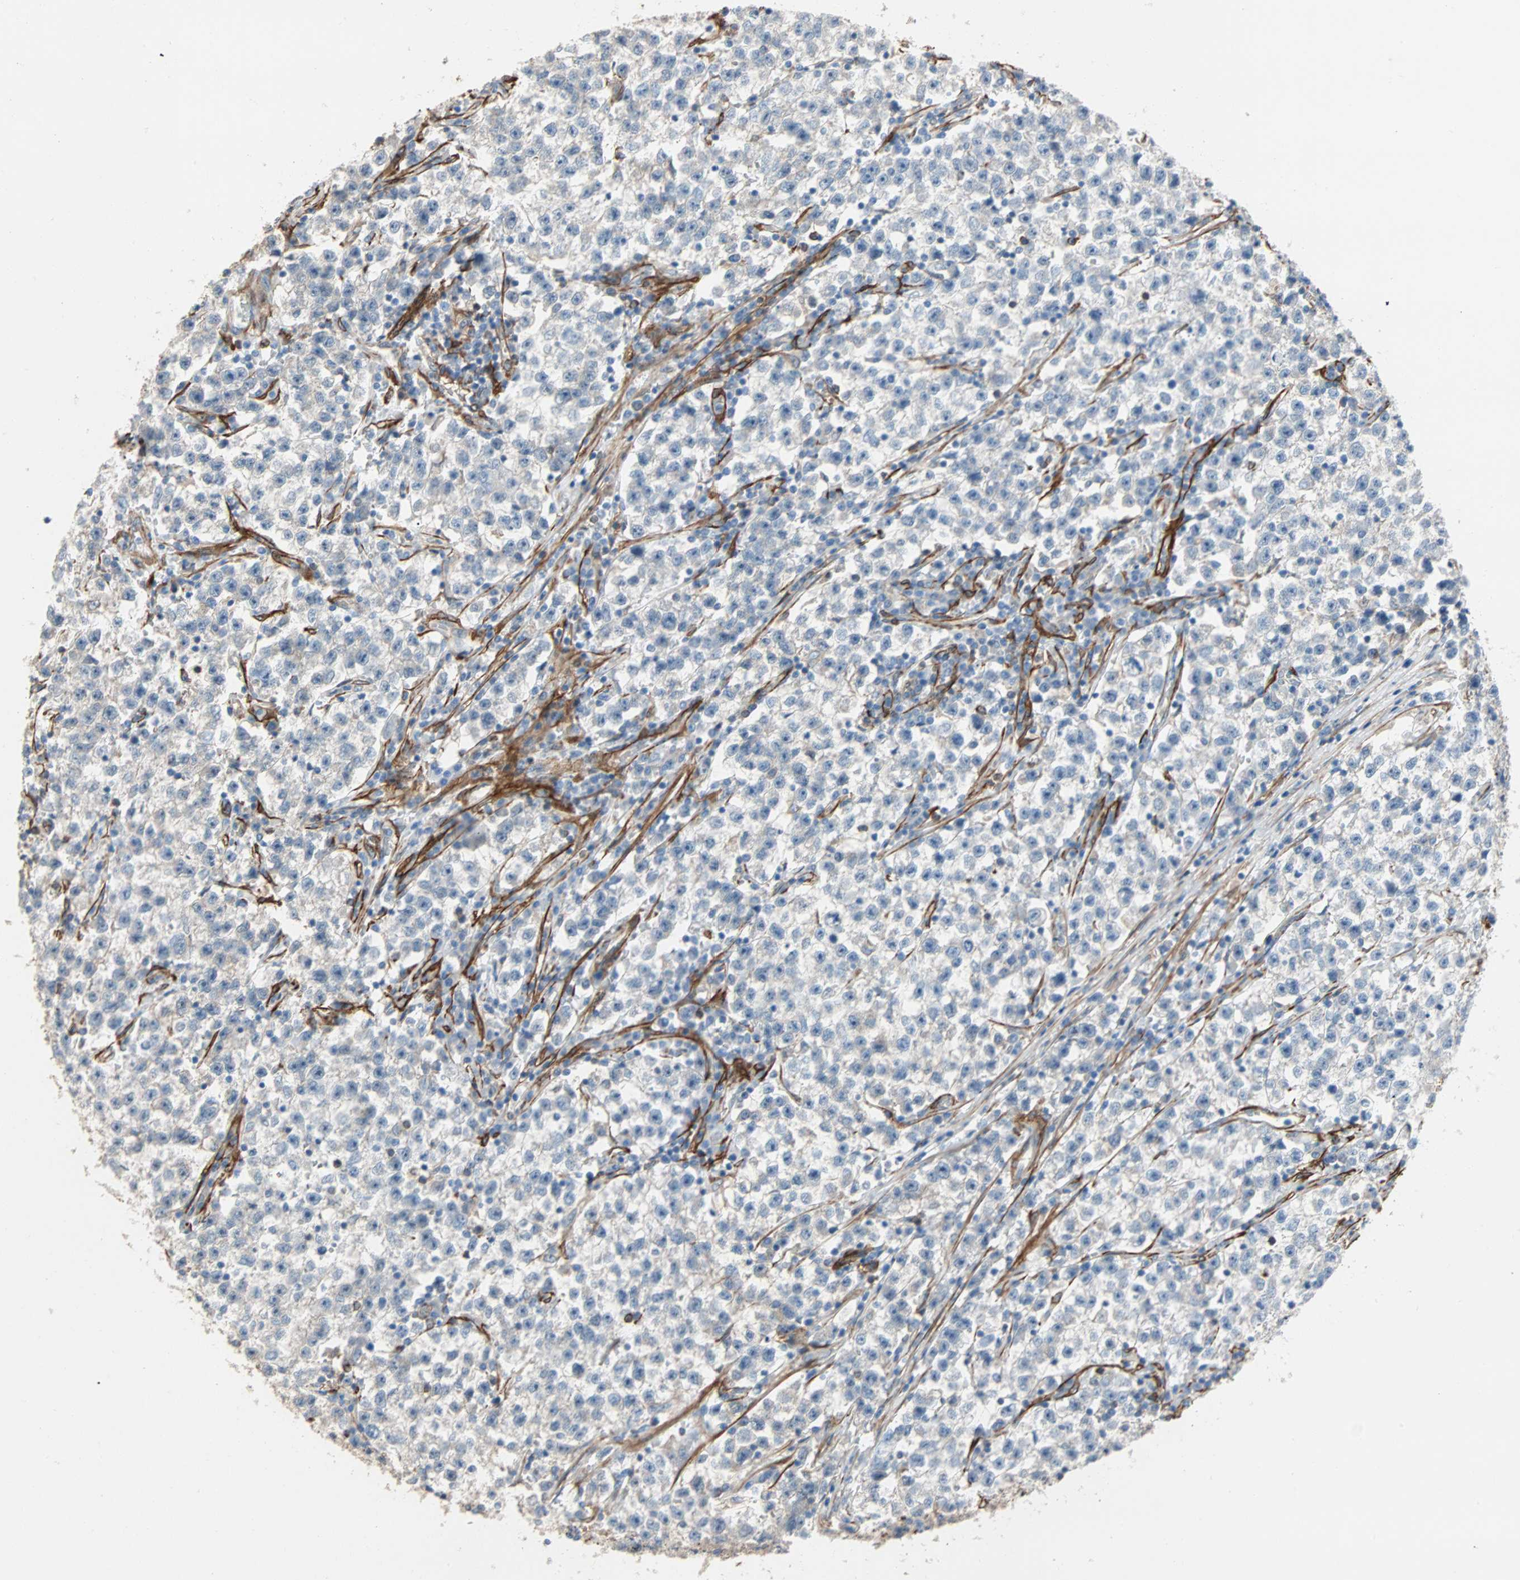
{"staining": {"intensity": "negative", "quantity": "none", "location": "none"}, "tissue": "testis cancer", "cell_type": "Tumor cells", "image_type": "cancer", "snomed": [{"axis": "morphology", "description": "Seminoma, NOS"}, {"axis": "topography", "description": "Testis"}], "caption": "Tumor cells show no significant protein expression in testis cancer. (Brightfield microscopy of DAB immunohistochemistry (IHC) at high magnification).", "gene": "EPB41L2", "patient": {"sex": "male", "age": 22}}